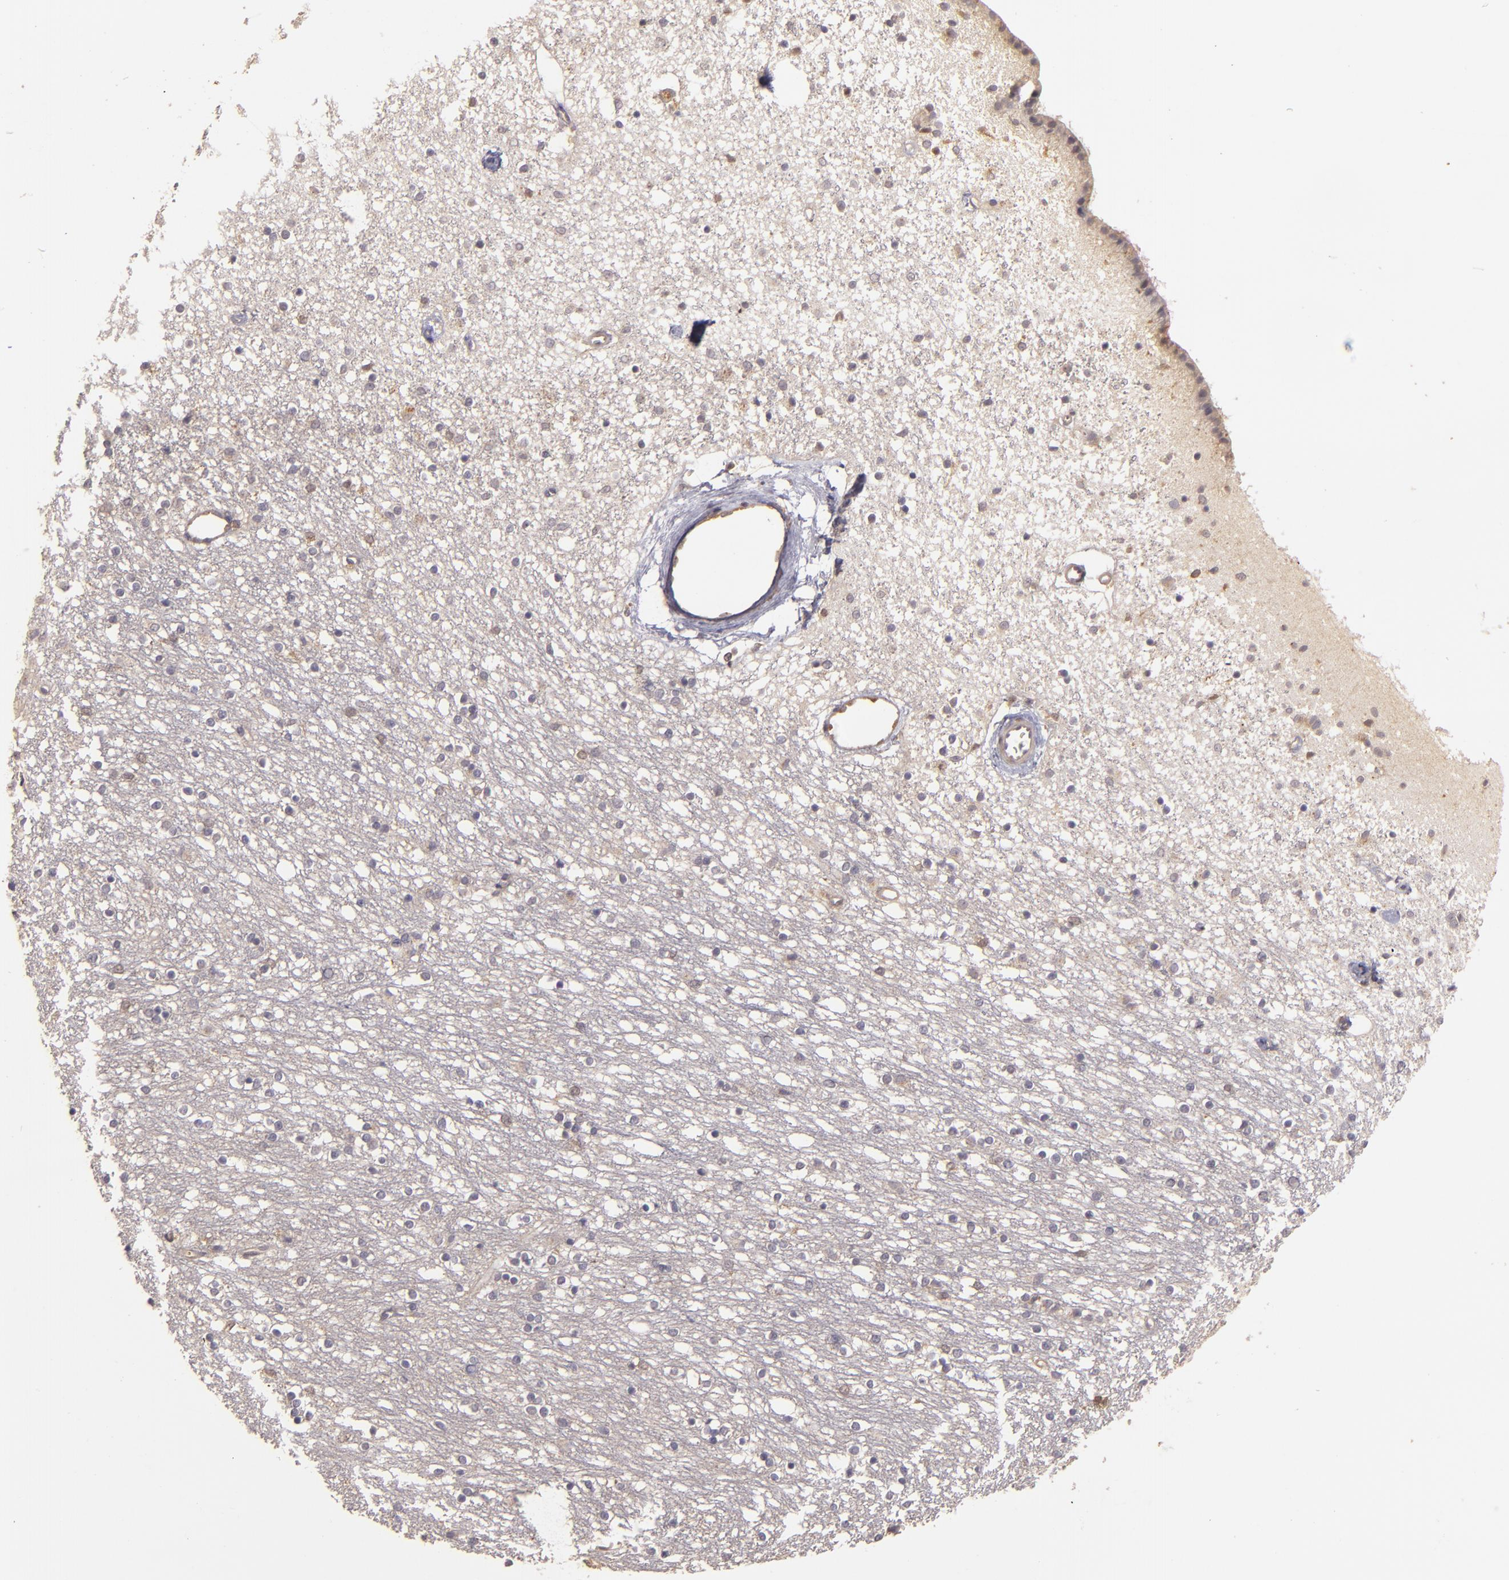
{"staining": {"intensity": "weak", "quantity": "25%-75%", "location": "cytoplasmic/membranous"}, "tissue": "caudate", "cell_type": "Glial cells", "image_type": "normal", "snomed": [{"axis": "morphology", "description": "Normal tissue, NOS"}, {"axis": "topography", "description": "Lateral ventricle wall"}], "caption": "An image showing weak cytoplasmic/membranous staining in about 25%-75% of glial cells in benign caudate, as visualized by brown immunohistochemical staining.", "gene": "PRKCD", "patient": {"sex": "female", "age": 54}}